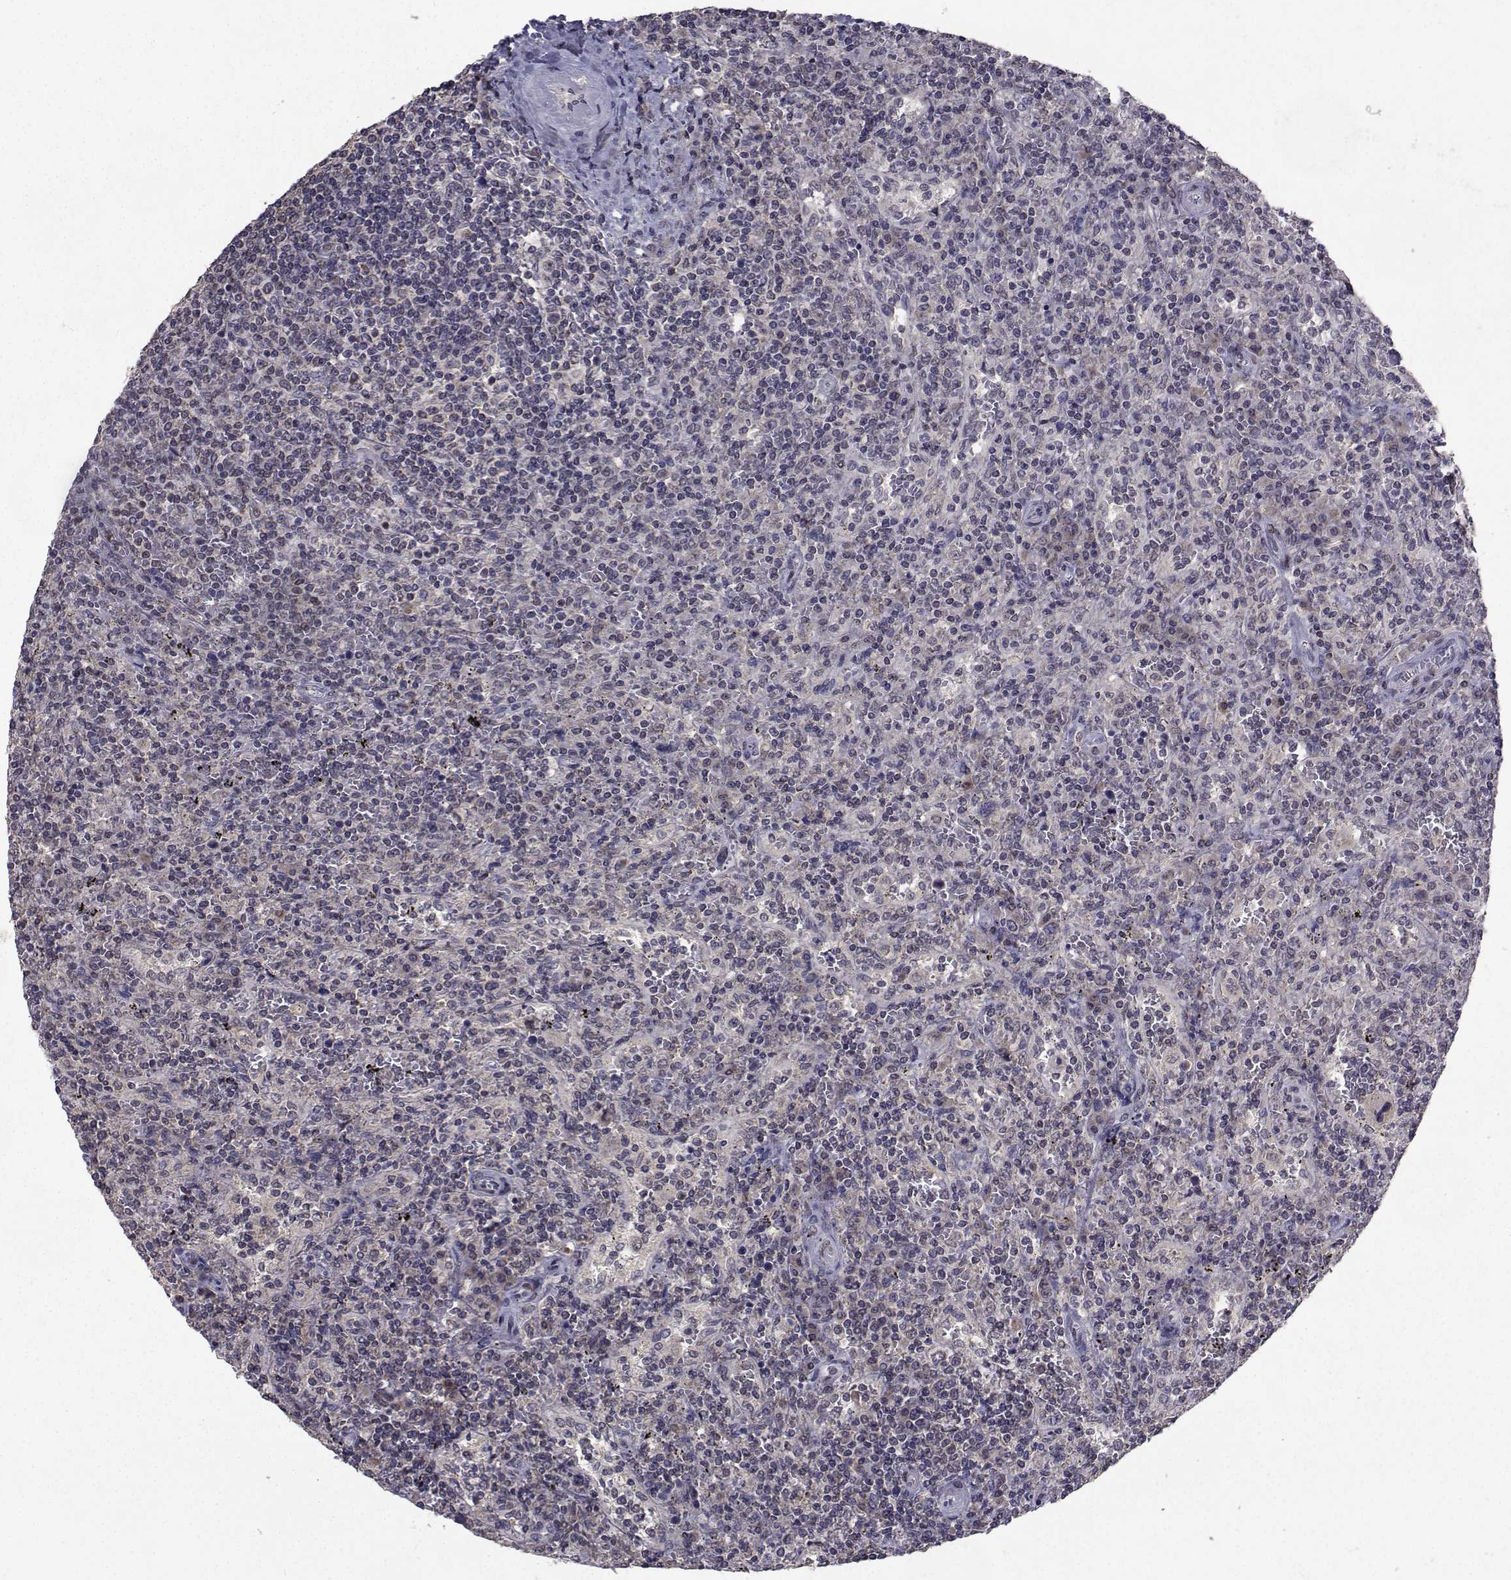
{"staining": {"intensity": "negative", "quantity": "none", "location": "none"}, "tissue": "lymphoma", "cell_type": "Tumor cells", "image_type": "cancer", "snomed": [{"axis": "morphology", "description": "Malignant lymphoma, non-Hodgkin's type, Low grade"}, {"axis": "topography", "description": "Spleen"}], "caption": "A photomicrograph of low-grade malignant lymphoma, non-Hodgkin's type stained for a protein reveals no brown staining in tumor cells.", "gene": "CYP2S1", "patient": {"sex": "male", "age": 62}}